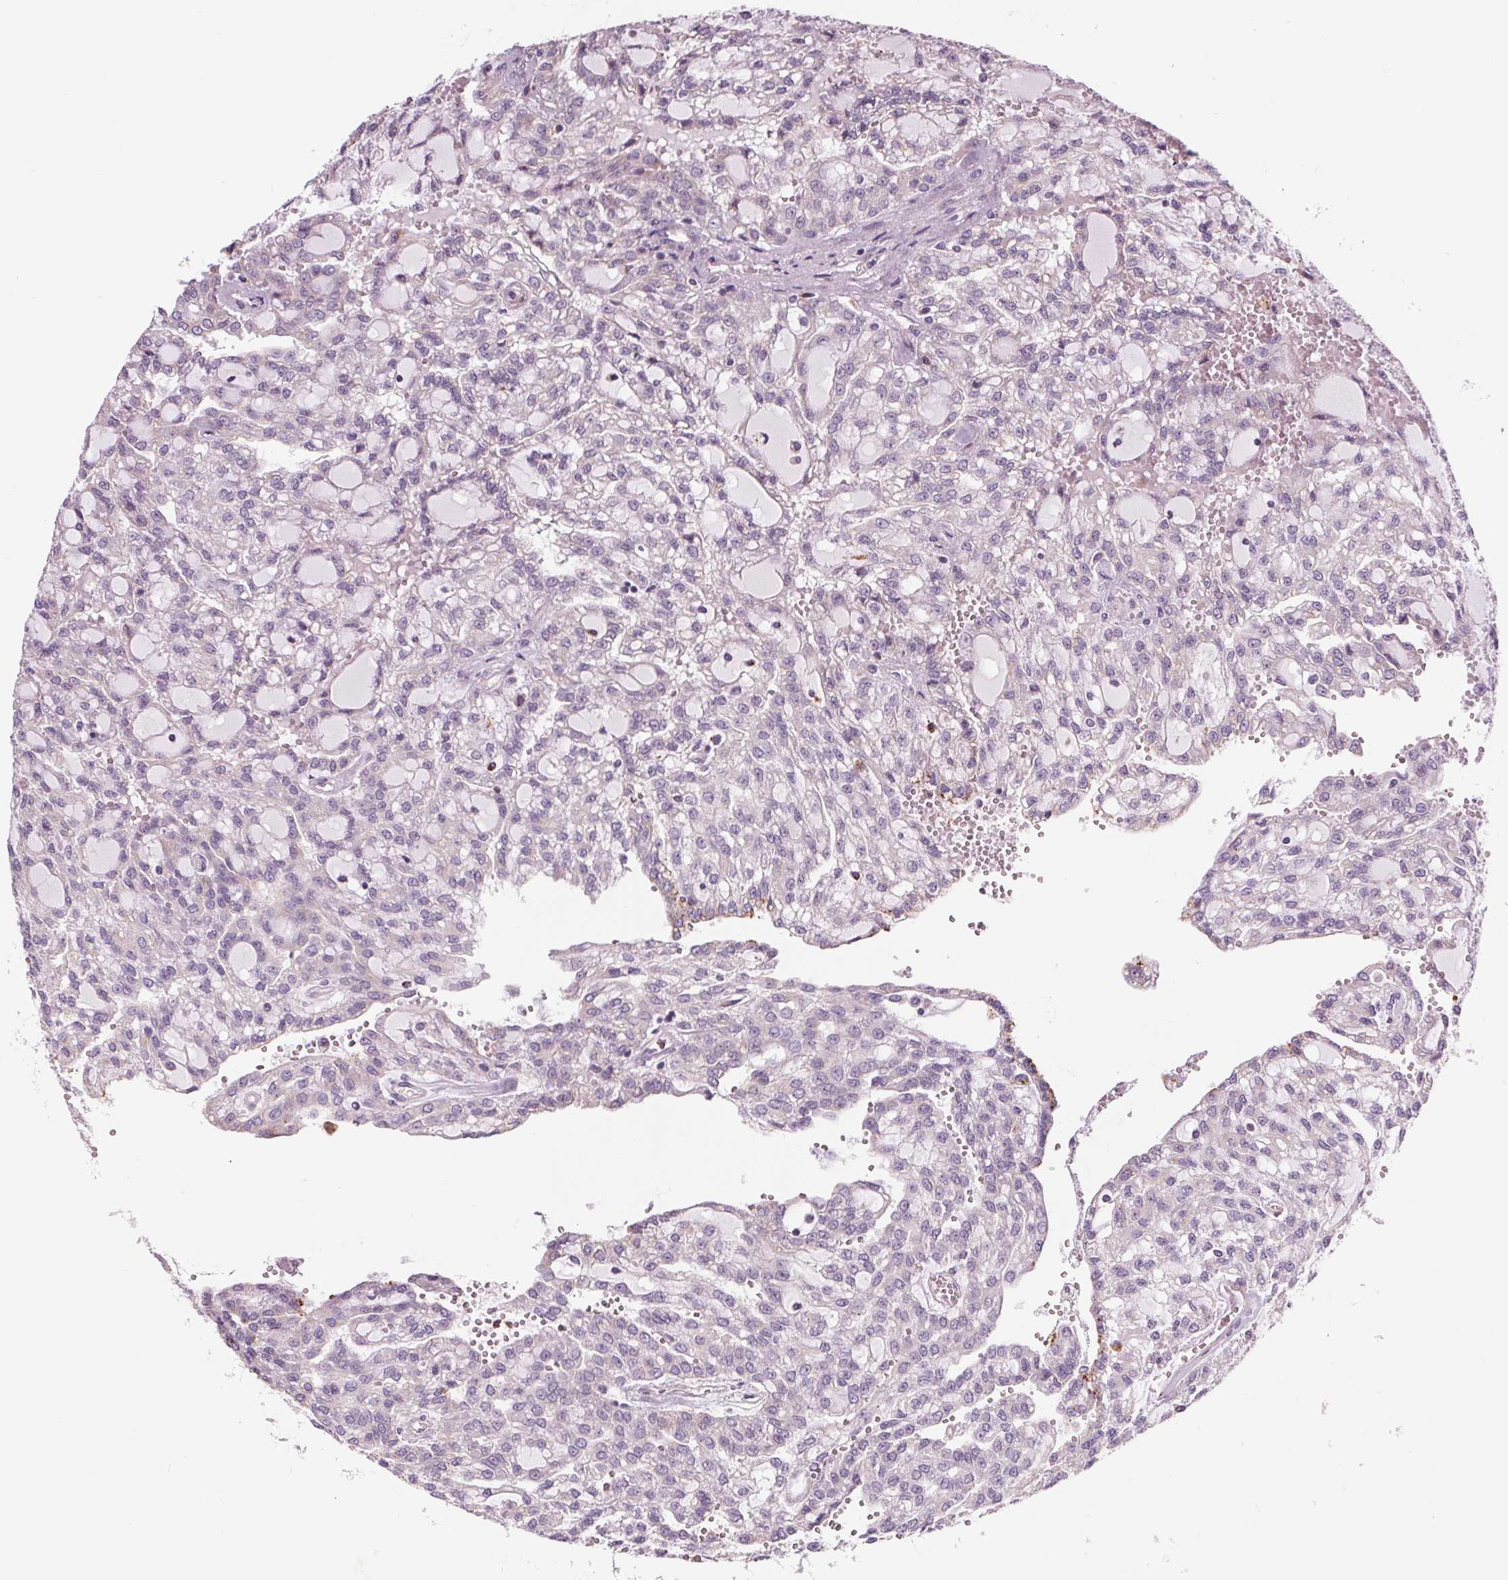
{"staining": {"intensity": "negative", "quantity": "none", "location": "none"}, "tissue": "renal cancer", "cell_type": "Tumor cells", "image_type": "cancer", "snomed": [{"axis": "morphology", "description": "Adenocarcinoma, NOS"}, {"axis": "topography", "description": "Kidney"}], "caption": "High magnification brightfield microscopy of adenocarcinoma (renal) stained with DAB (brown) and counterstained with hematoxylin (blue): tumor cells show no significant positivity. The staining is performed using DAB (3,3'-diaminobenzidine) brown chromogen with nuclei counter-stained in using hematoxylin.", "gene": "SAMD5", "patient": {"sex": "male", "age": 63}}